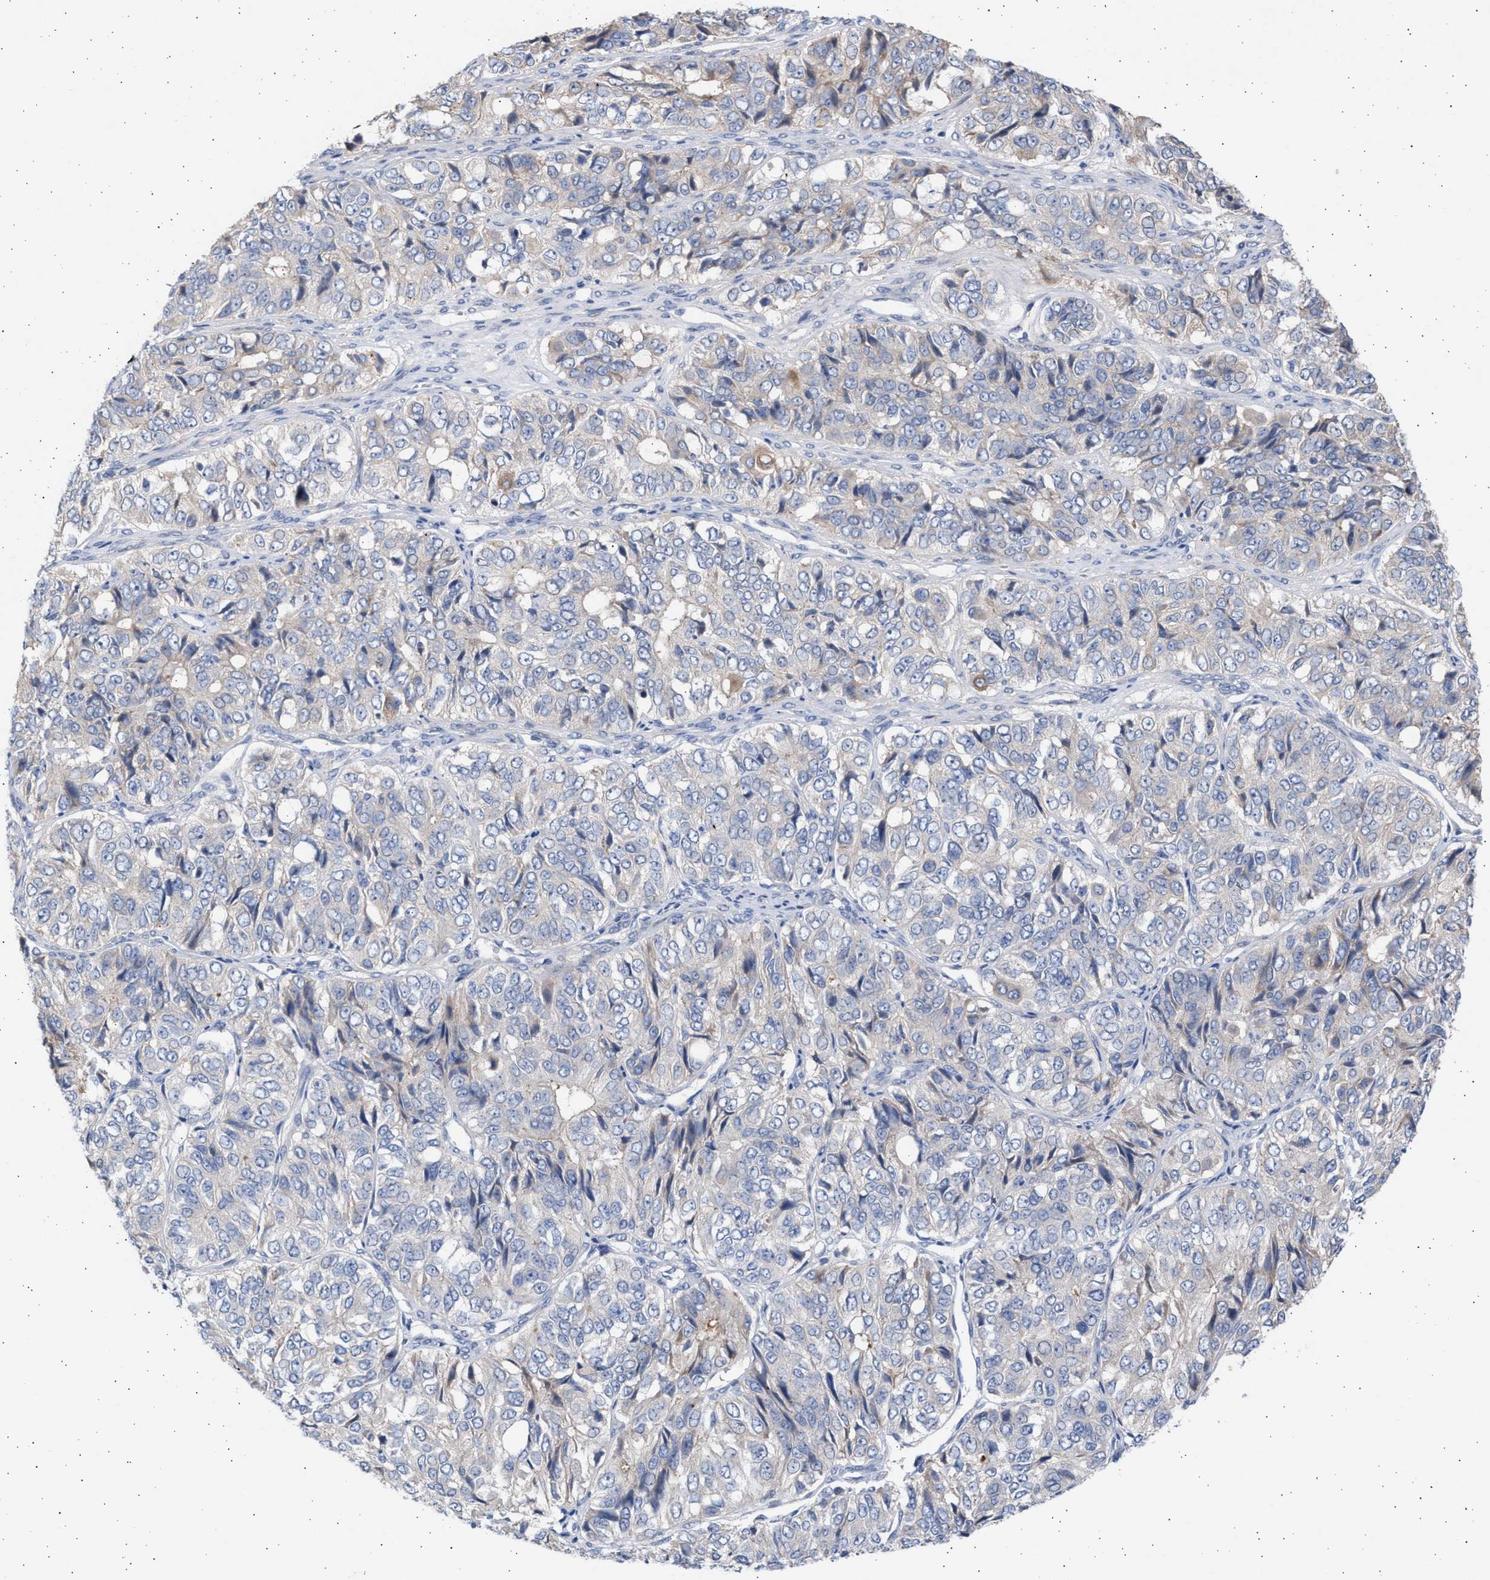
{"staining": {"intensity": "negative", "quantity": "none", "location": "none"}, "tissue": "ovarian cancer", "cell_type": "Tumor cells", "image_type": "cancer", "snomed": [{"axis": "morphology", "description": "Carcinoma, endometroid"}, {"axis": "topography", "description": "Ovary"}], "caption": "This is an IHC photomicrograph of human ovarian endometroid carcinoma. There is no positivity in tumor cells.", "gene": "NBR1", "patient": {"sex": "female", "age": 51}}